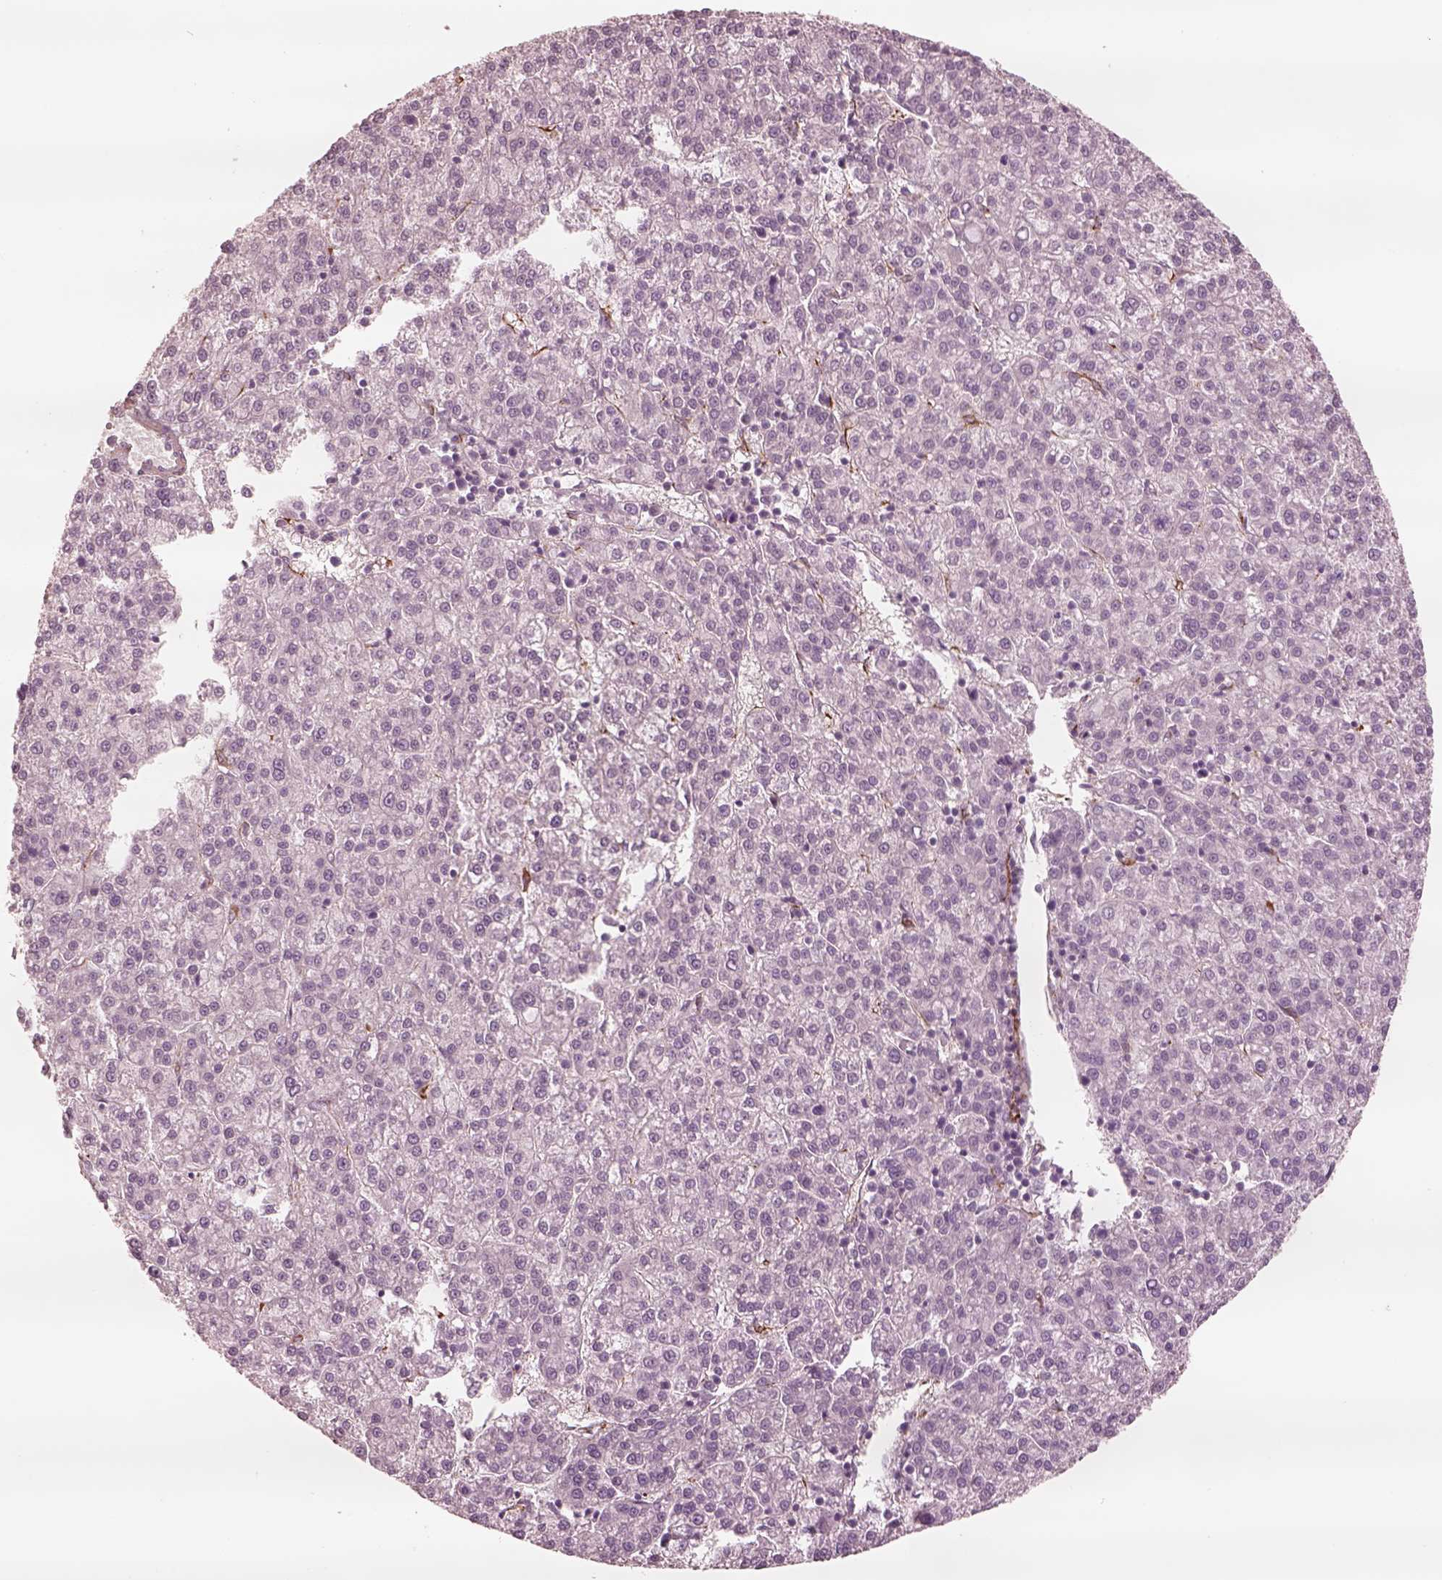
{"staining": {"intensity": "negative", "quantity": "none", "location": "none"}, "tissue": "liver cancer", "cell_type": "Tumor cells", "image_type": "cancer", "snomed": [{"axis": "morphology", "description": "Carcinoma, Hepatocellular, NOS"}, {"axis": "topography", "description": "Liver"}], "caption": "Immunohistochemical staining of human liver cancer exhibits no significant expression in tumor cells.", "gene": "DNAAF9", "patient": {"sex": "female", "age": 58}}